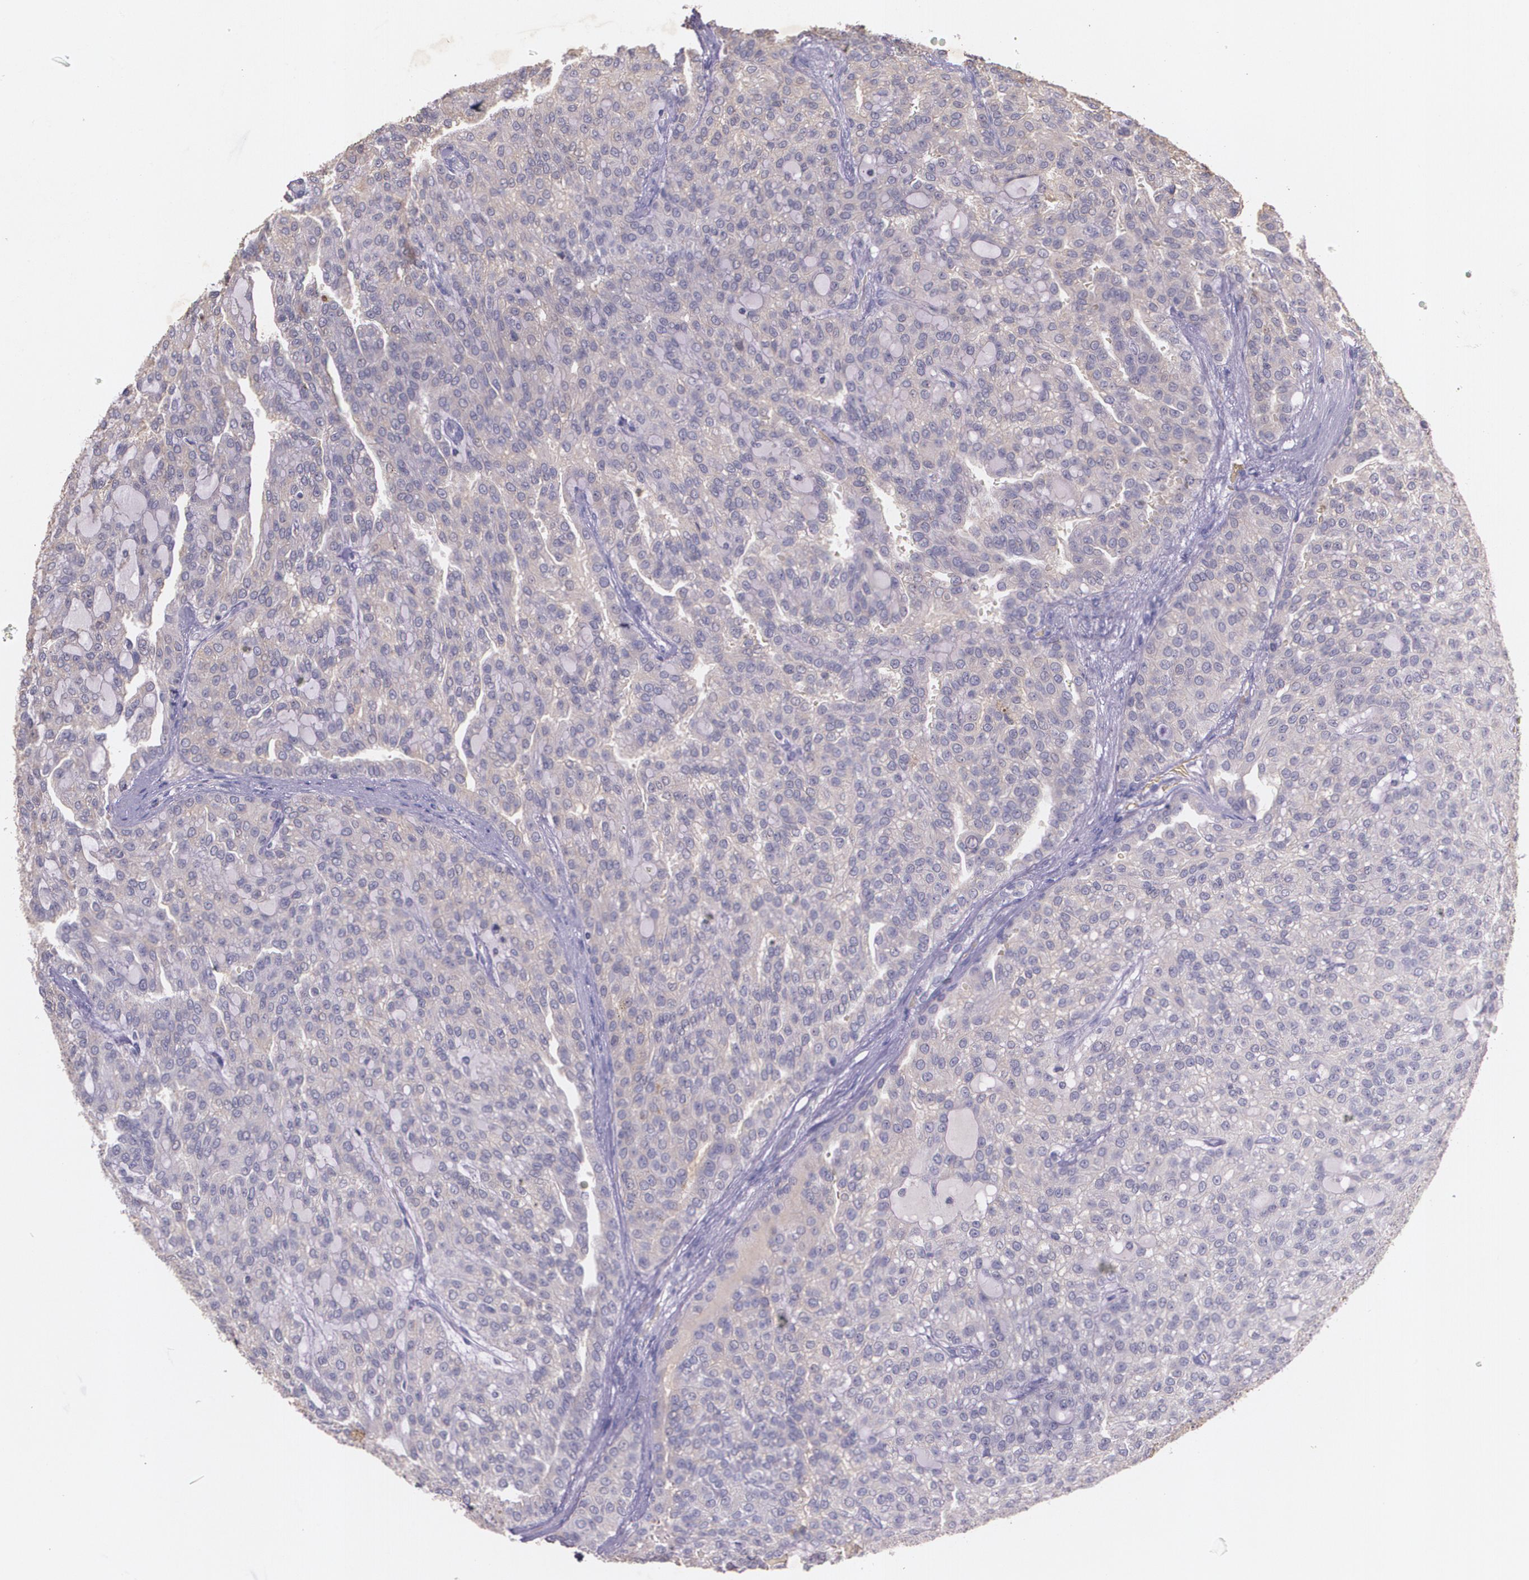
{"staining": {"intensity": "weak", "quantity": ">75%", "location": "cytoplasmic/membranous"}, "tissue": "renal cancer", "cell_type": "Tumor cells", "image_type": "cancer", "snomed": [{"axis": "morphology", "description": "Adenocarcinoma, NOS"}, {"axis": "topography", "description": "Kidney"}], "caption": "High-power microscopy captured an immunohistochemistry histopathology image of renal cancer (adenocarcinoma), revealing weak cytoplasmic/membranous staining in approximately >75% of tumor cells. The staining was performed using DAB to visualize the protein expression in brown, while the nuclei were stained in blue with hematoxylin (Magnification: 20x).", "gene": "TM4SF1", "patient": {"sex": "male", "age": 63}}